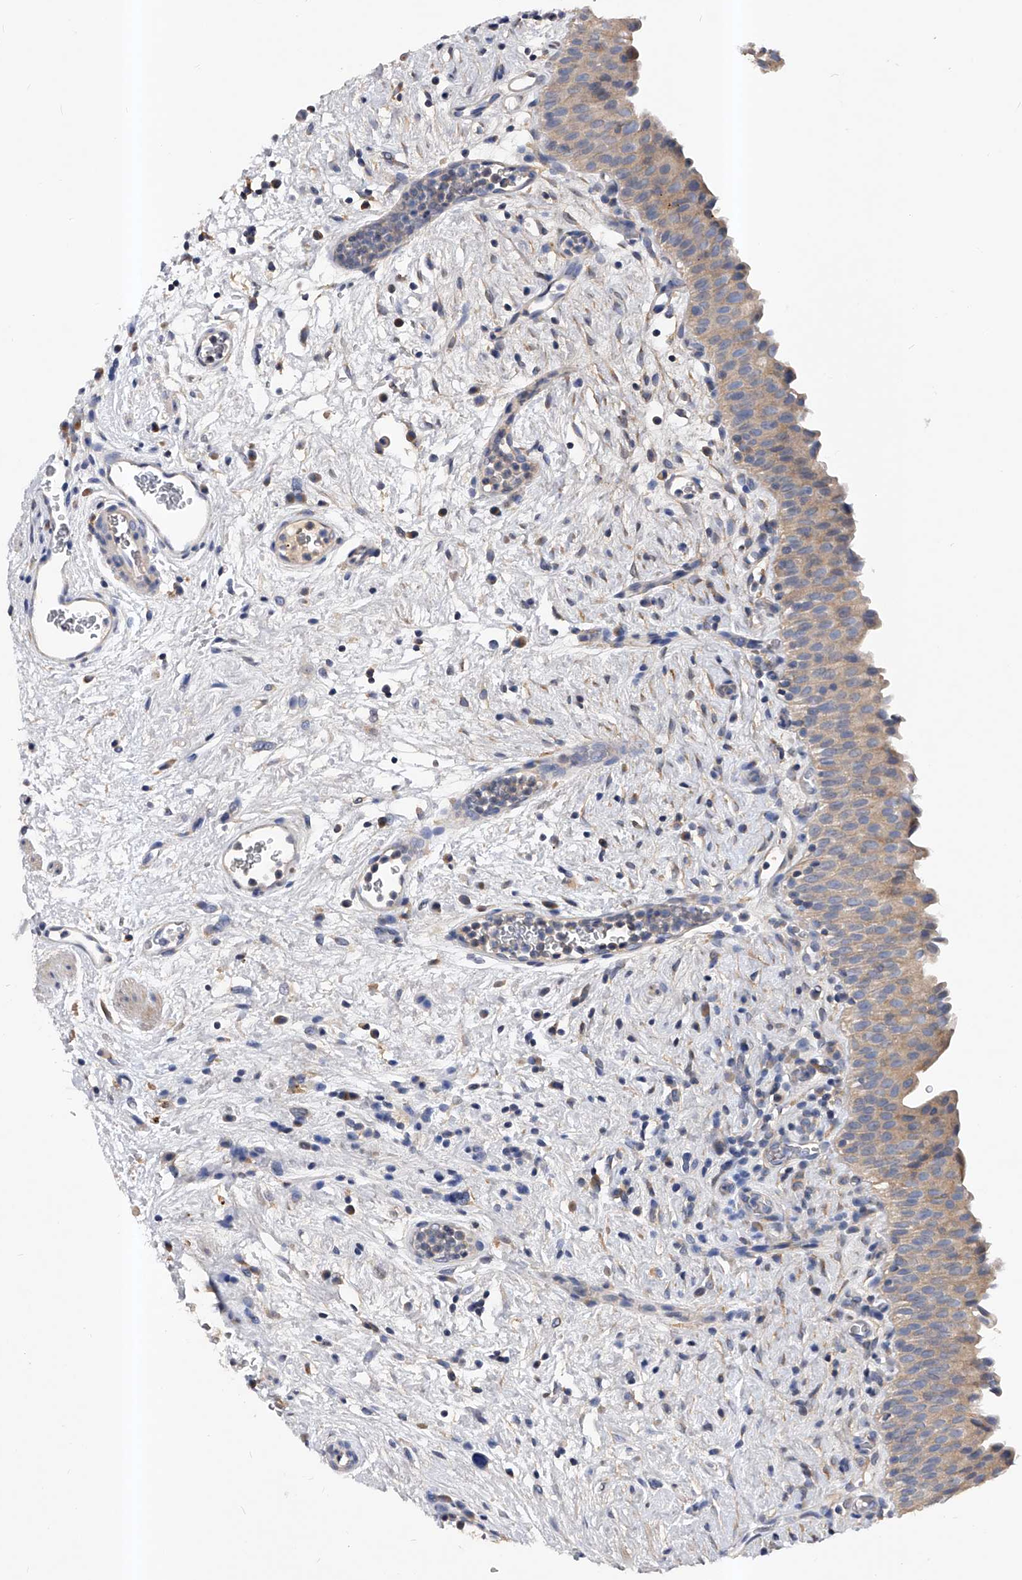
{"staining": {"intensity": "weak", "quantity": "25%-75%", "location": "cytoplasmic/membranous"}, "tissue": "urinary bladder", "cell_type": "Urothelial cells", "image_type": "normal", "snomed": [{"axis": "morphology", "description": "Normal tissue, NOS"}, {"axis": "topography", "description": "Urinary bladder"}], "caption": "Protein expression by IHC reveals weak cytoplasmic/membranous expression in about 25%-75% of urothelial cells in normal urinary bladder.", "gene": "ARL4C", "patient": {"sex": "male", "age": 82}}